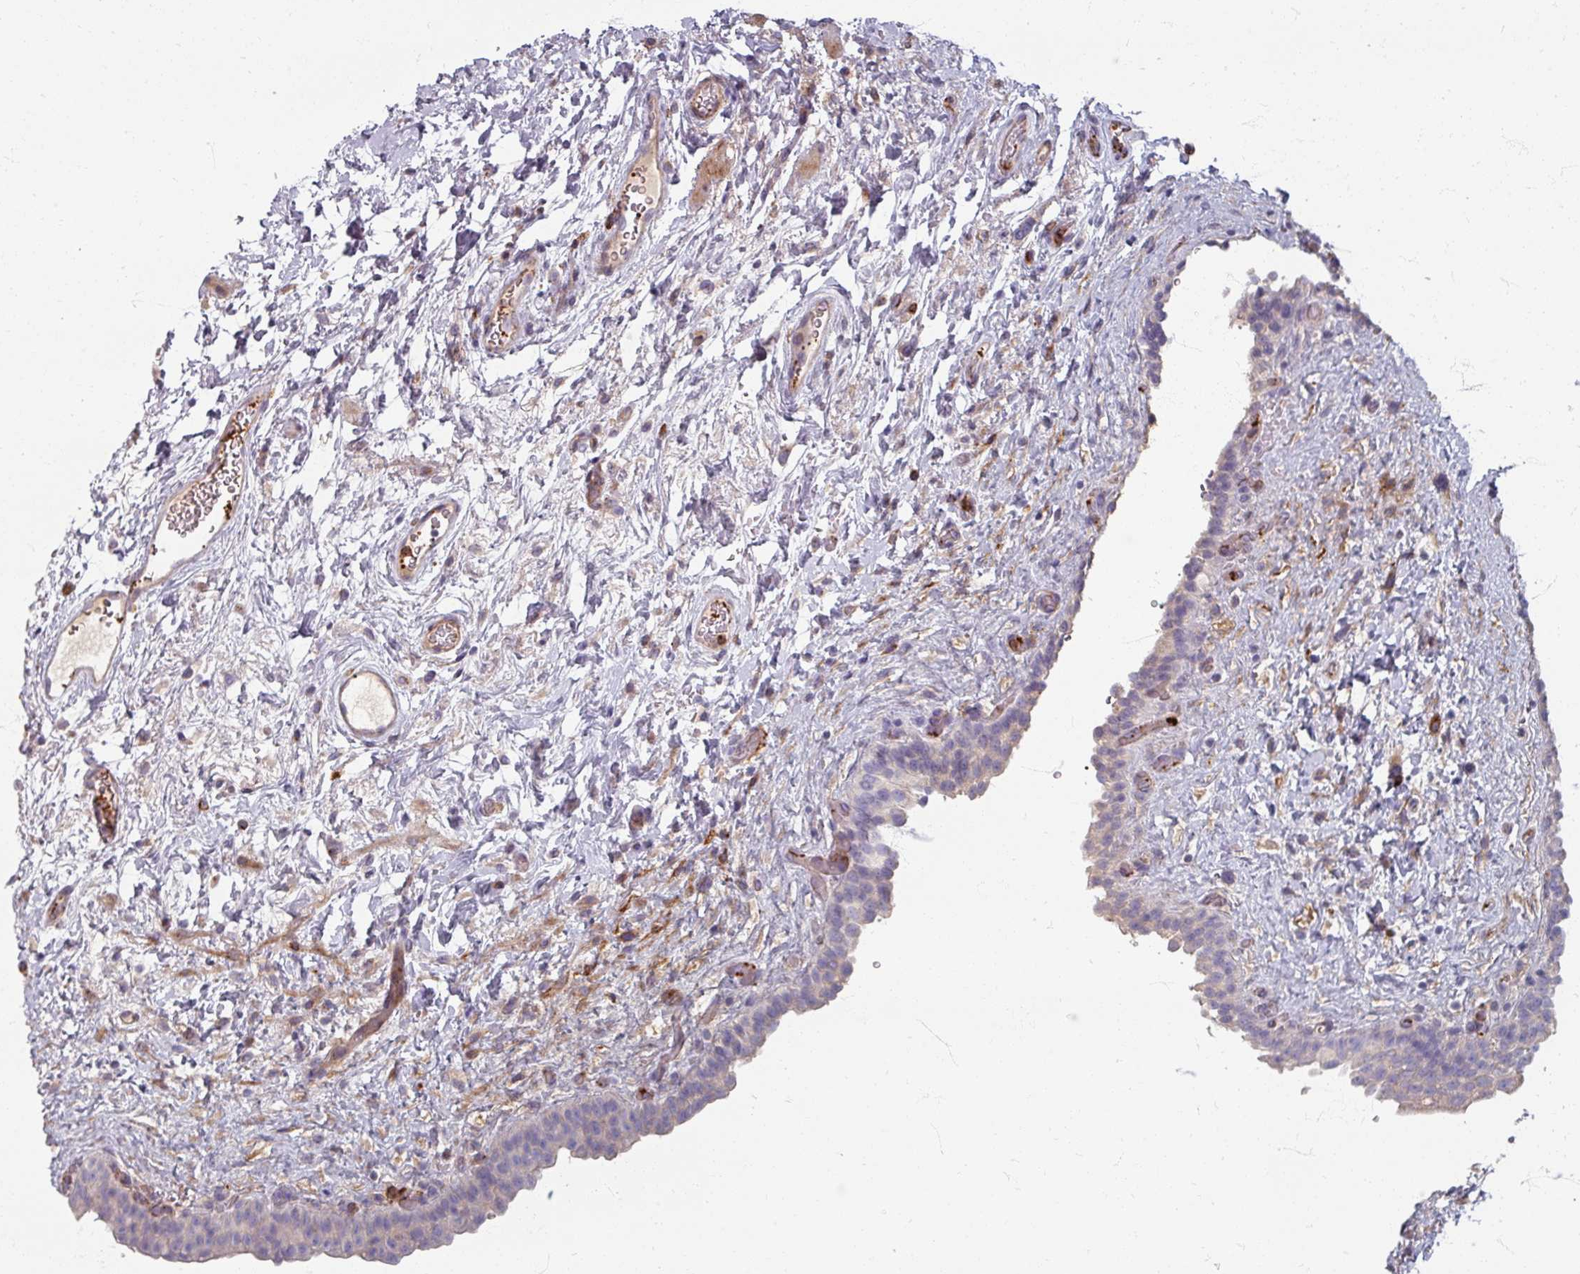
{"staining": {"intensity": "weak", "quantity": "<25%", "location": "cytoplasmic/membranous"}, "tissue": "urinary bladder", "cell_type": "Urothelial cells", "image_type": "normal", "snomed": [{"axis": "morphology", "description": "Normal tissue, NOS"}, {"axis": "topography", "description": "Urinary bladder"}], "caption": "Urothelial cells are negative for protein expression in normal human urinary bladder. The staining is performed using DAB brown chromogen with nuclei counter-stained in using hematoxylin.", "gene": "GABARAPL1", "patient": {"sex": "male", "age": 69}}